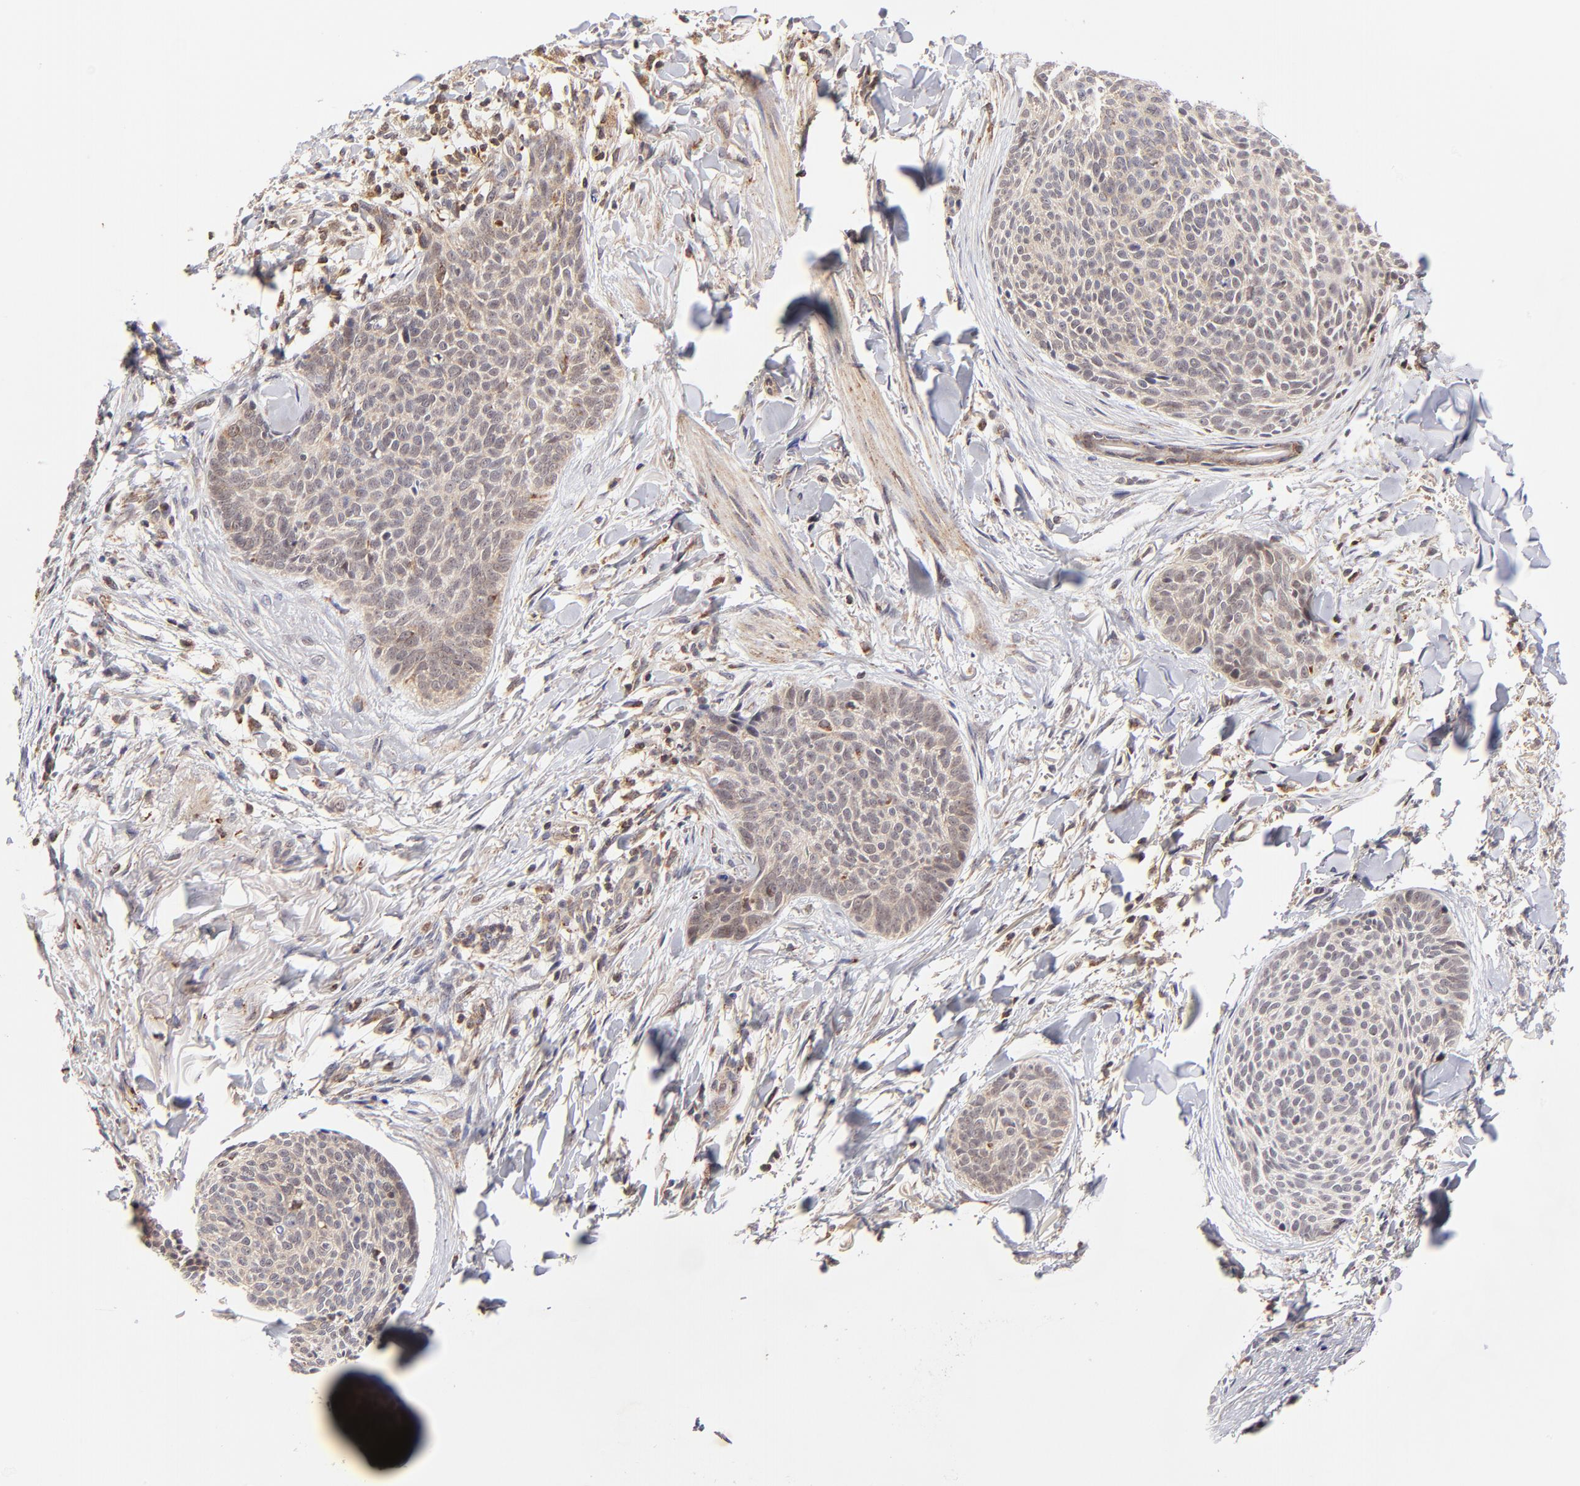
{"staining": {"intensity": "weak", "quantity": ">75%", "location": "cytoplasmic/membranous"}, "tissue": "skin cancer", "cell_type": "Tumor cells", "image_type": "cancer", "snomed": [{"axis": "morphology", "description": "Normal tissue, NOS"}, {"axis": "morphology", "description": "Basal cell carcinoma"}, {"axis": "topography", "description": "Skin"}], "caption": "IHC staining of basal cell carcinoma (skin), which demonstrates low levels of weak cytoplasmic/membranous positivity in about >75% of tumor cells indicating weak cytoplasmic/membranous protein positivity. The staining was performed using DAB (brown) for protein detection and nuclei were counterstained in hematoxylin (blue).", "gene": "MAP2K7", "patient": {"sex": "female", "age": 57}}